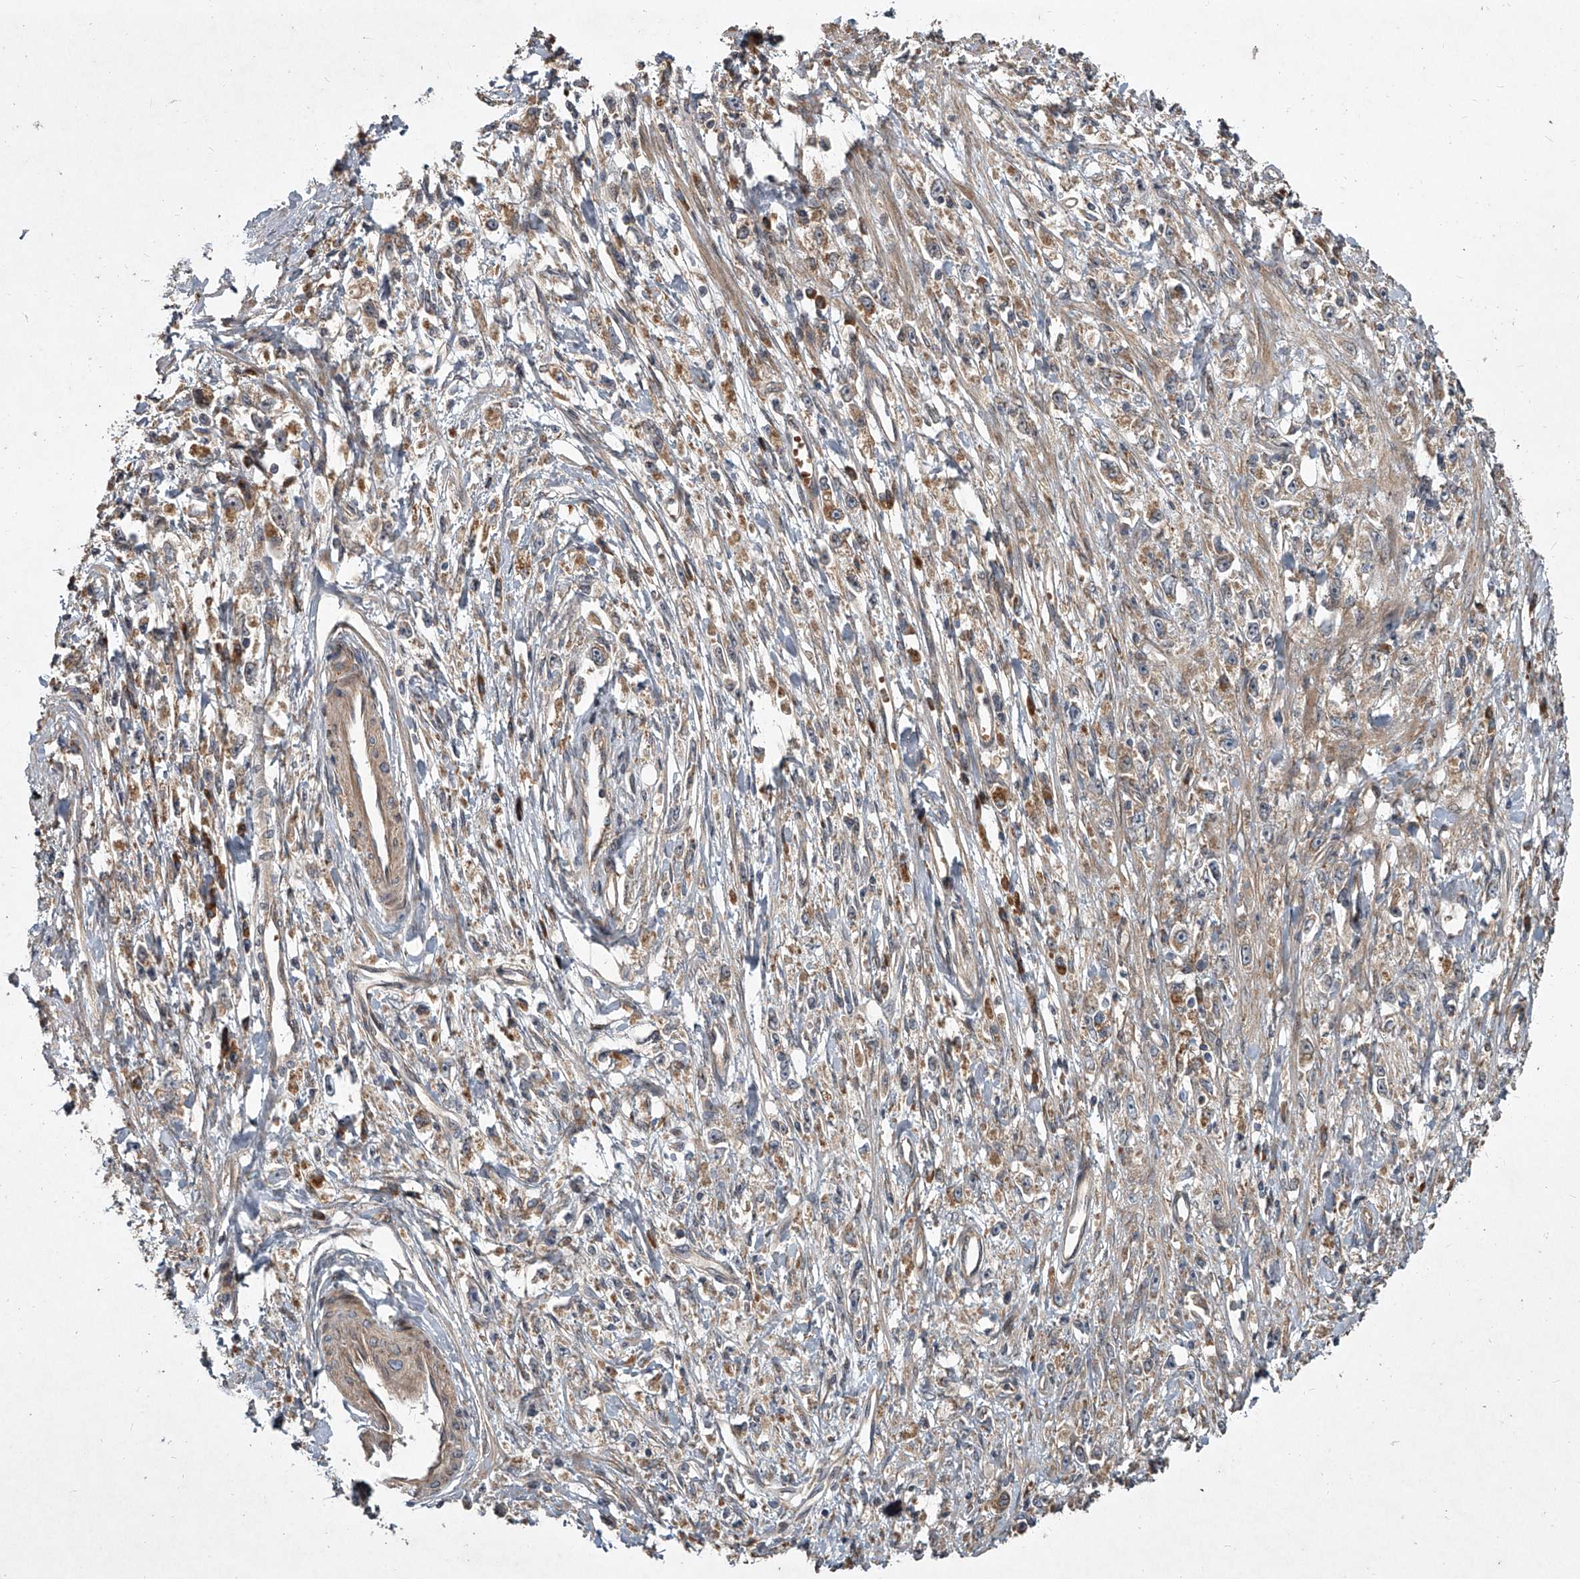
{"staining": {"intensity": "weak", "quantity": "25%-75%", "location": "cytoplasmic/membranous"}, "tissue": "stomach cancer", "cell_type": "Tumor cells", "image_type": "cancer", "snomed": [{"axis": "morphology", "description": "Adenocarcinoma, NOS"}, {"axis": "topography", "description": "Stomach"}], "caption": "Adenocarcinoma (stomach) stained for a protein (brown) displays weak cytoplasmic/membranous positive staining in about 25%-75% of tumor cells.", "gene": "EVA1C", "patient": {"sex": "female", "age": 59}}